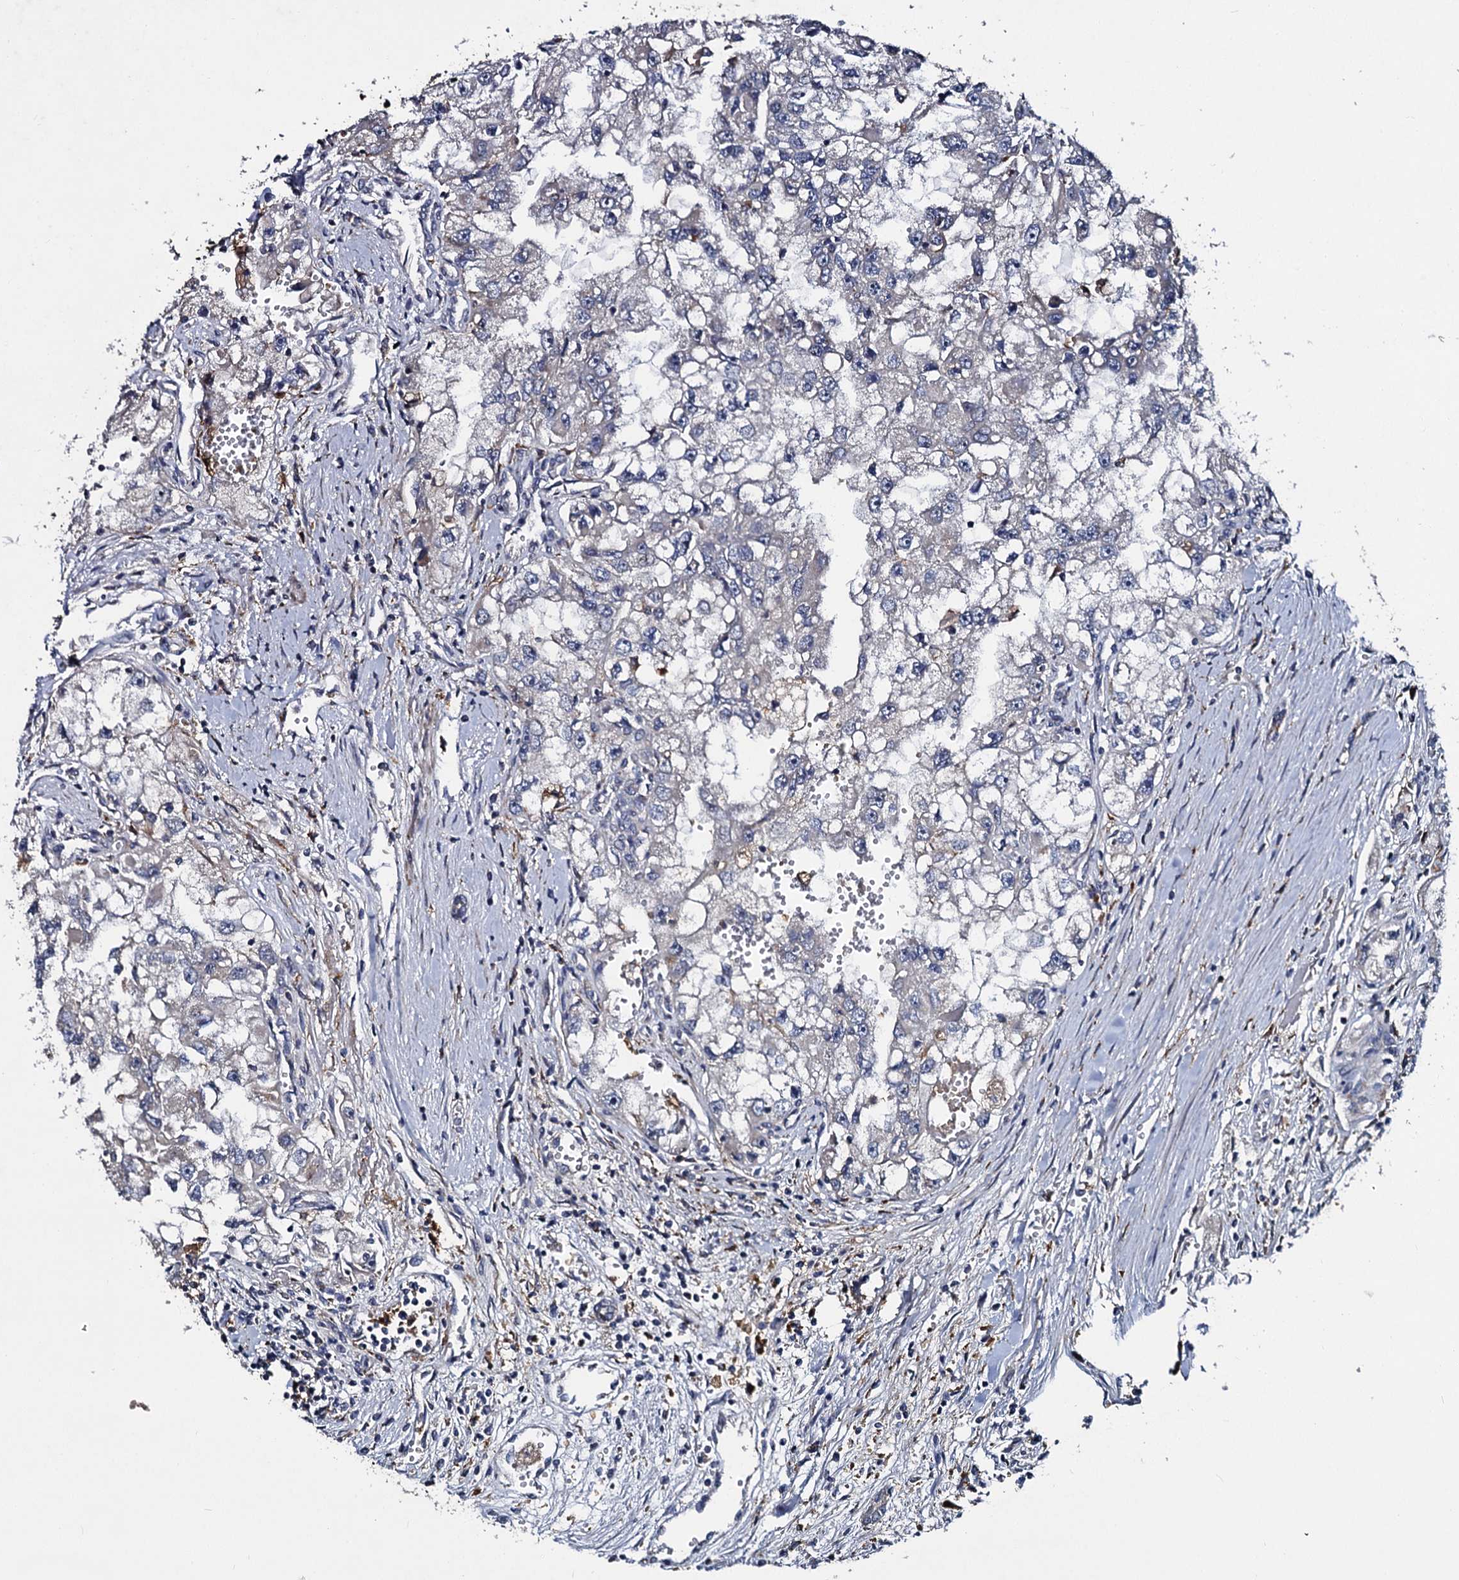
{"staining": {"intensity": "negative", "quantity": "none", "location": "none"}, "tissue": "renal cancer", "cell_type": "Tumor cells", "image_type": "cancer", "snomed": [{"axis": "morphology", "description": "Adenocarcinoma, NOS"}, {"axis": "topography", "description": "Kidney"}], "caption": "Human renal adenocarcinoma stained for a protein using IHC demonstrates no positivity in tumor cells.", "gene": "LRRC28", "patient": {"sex": "male", "age": 63}}